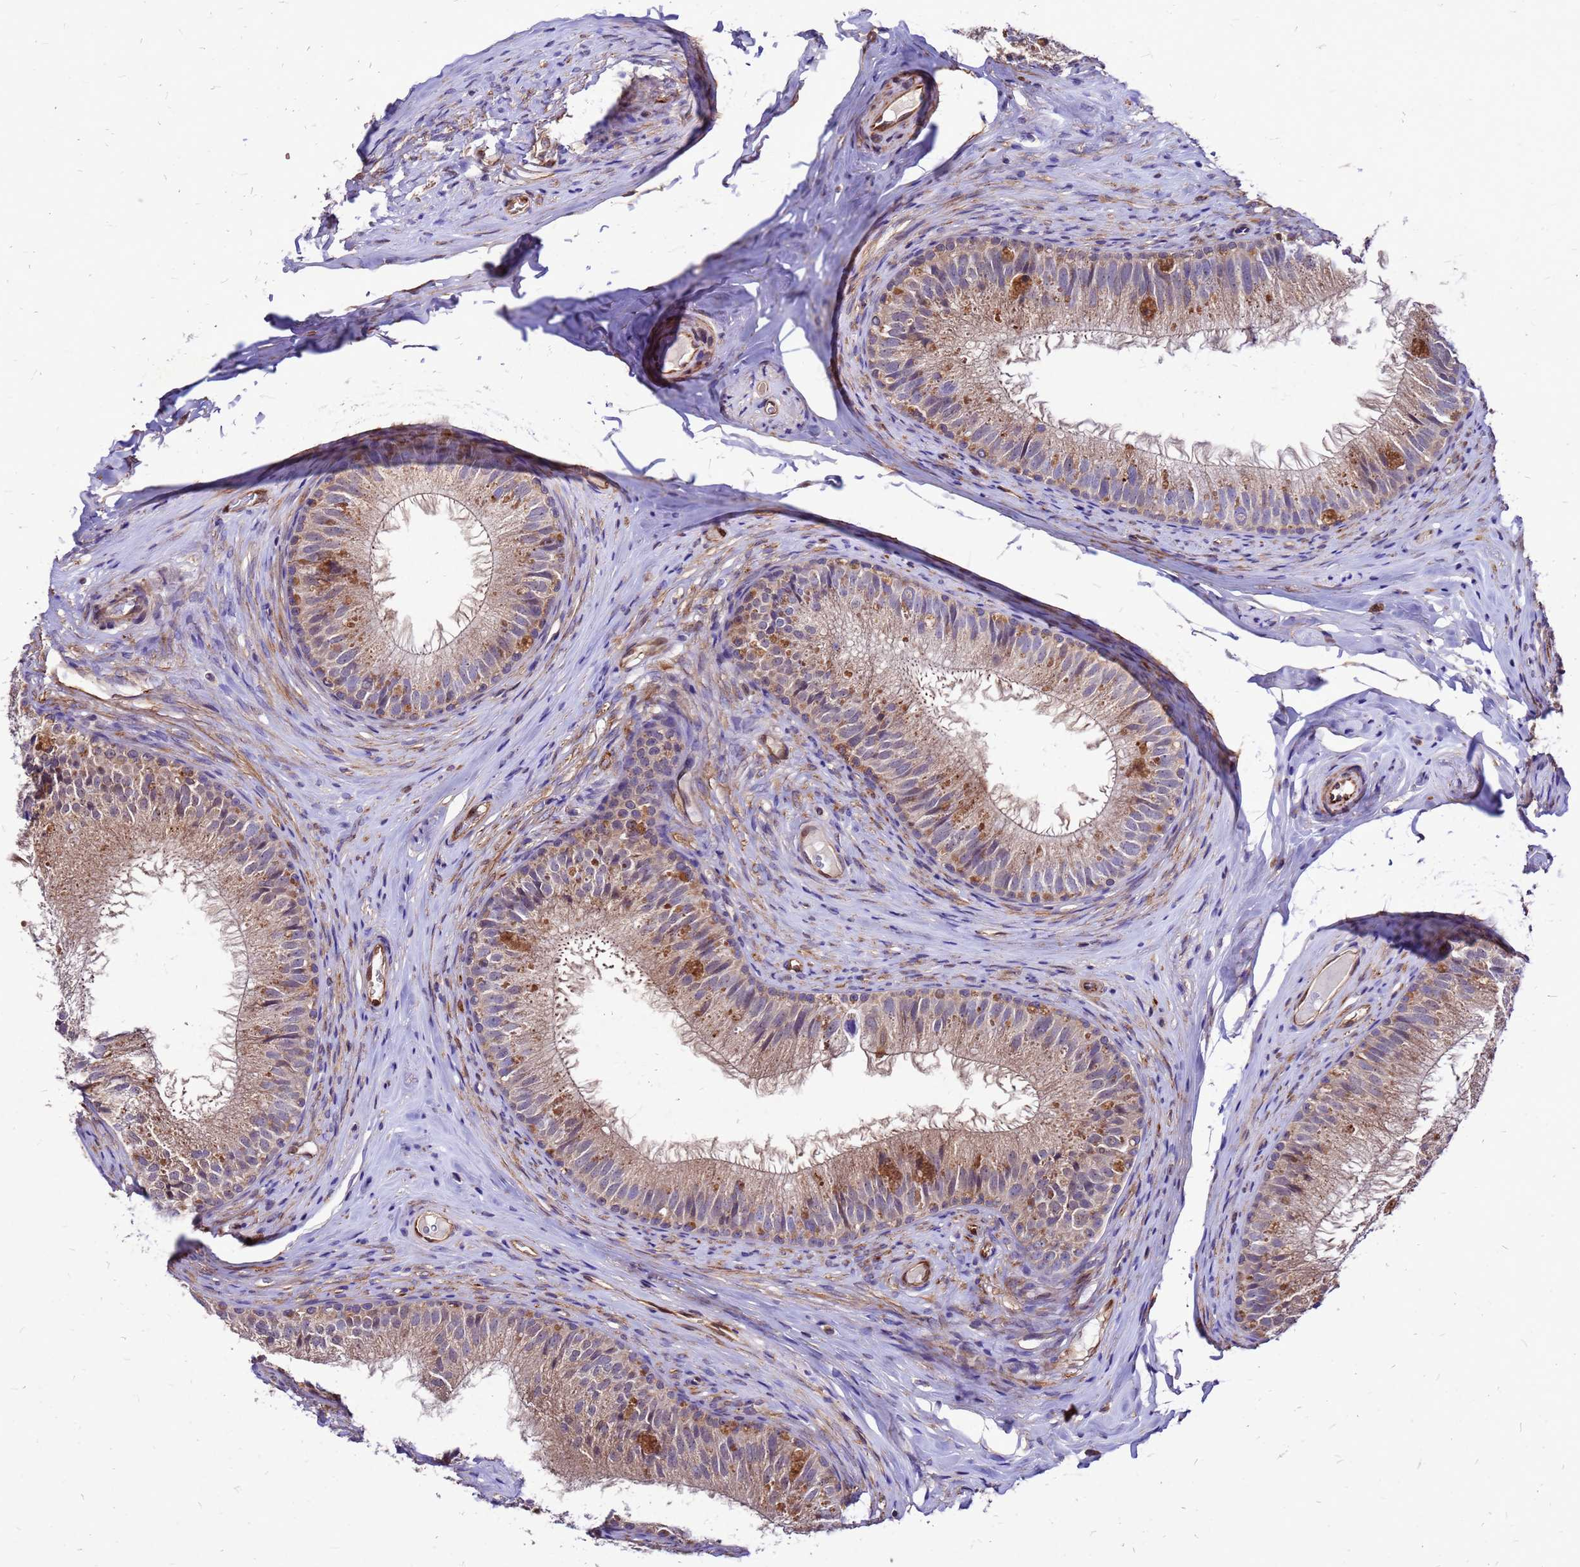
{"staining": {"intensity": "moderate", "quantity": "25%-75%", "location": "cytoplasmic/membranous"}, "tissue": "epididymis", "cell_type": "Glandular cells", "image_type": "normal", "snomed": [{"axis": "morphology", "description": "Normal tissue, NOS"}, {"axis": "topography", "description": "Epididymis"}], "caption": "DAB (3,3'-diaminobenzidine) immunohistochemical staining of benign epididymis displays moderate cytoplasmic/membranous protein positivity in approximately 25%-75% of glandular cells.", "gene": "DUSP23", "patient": {"sex": "male", "age": 34}}